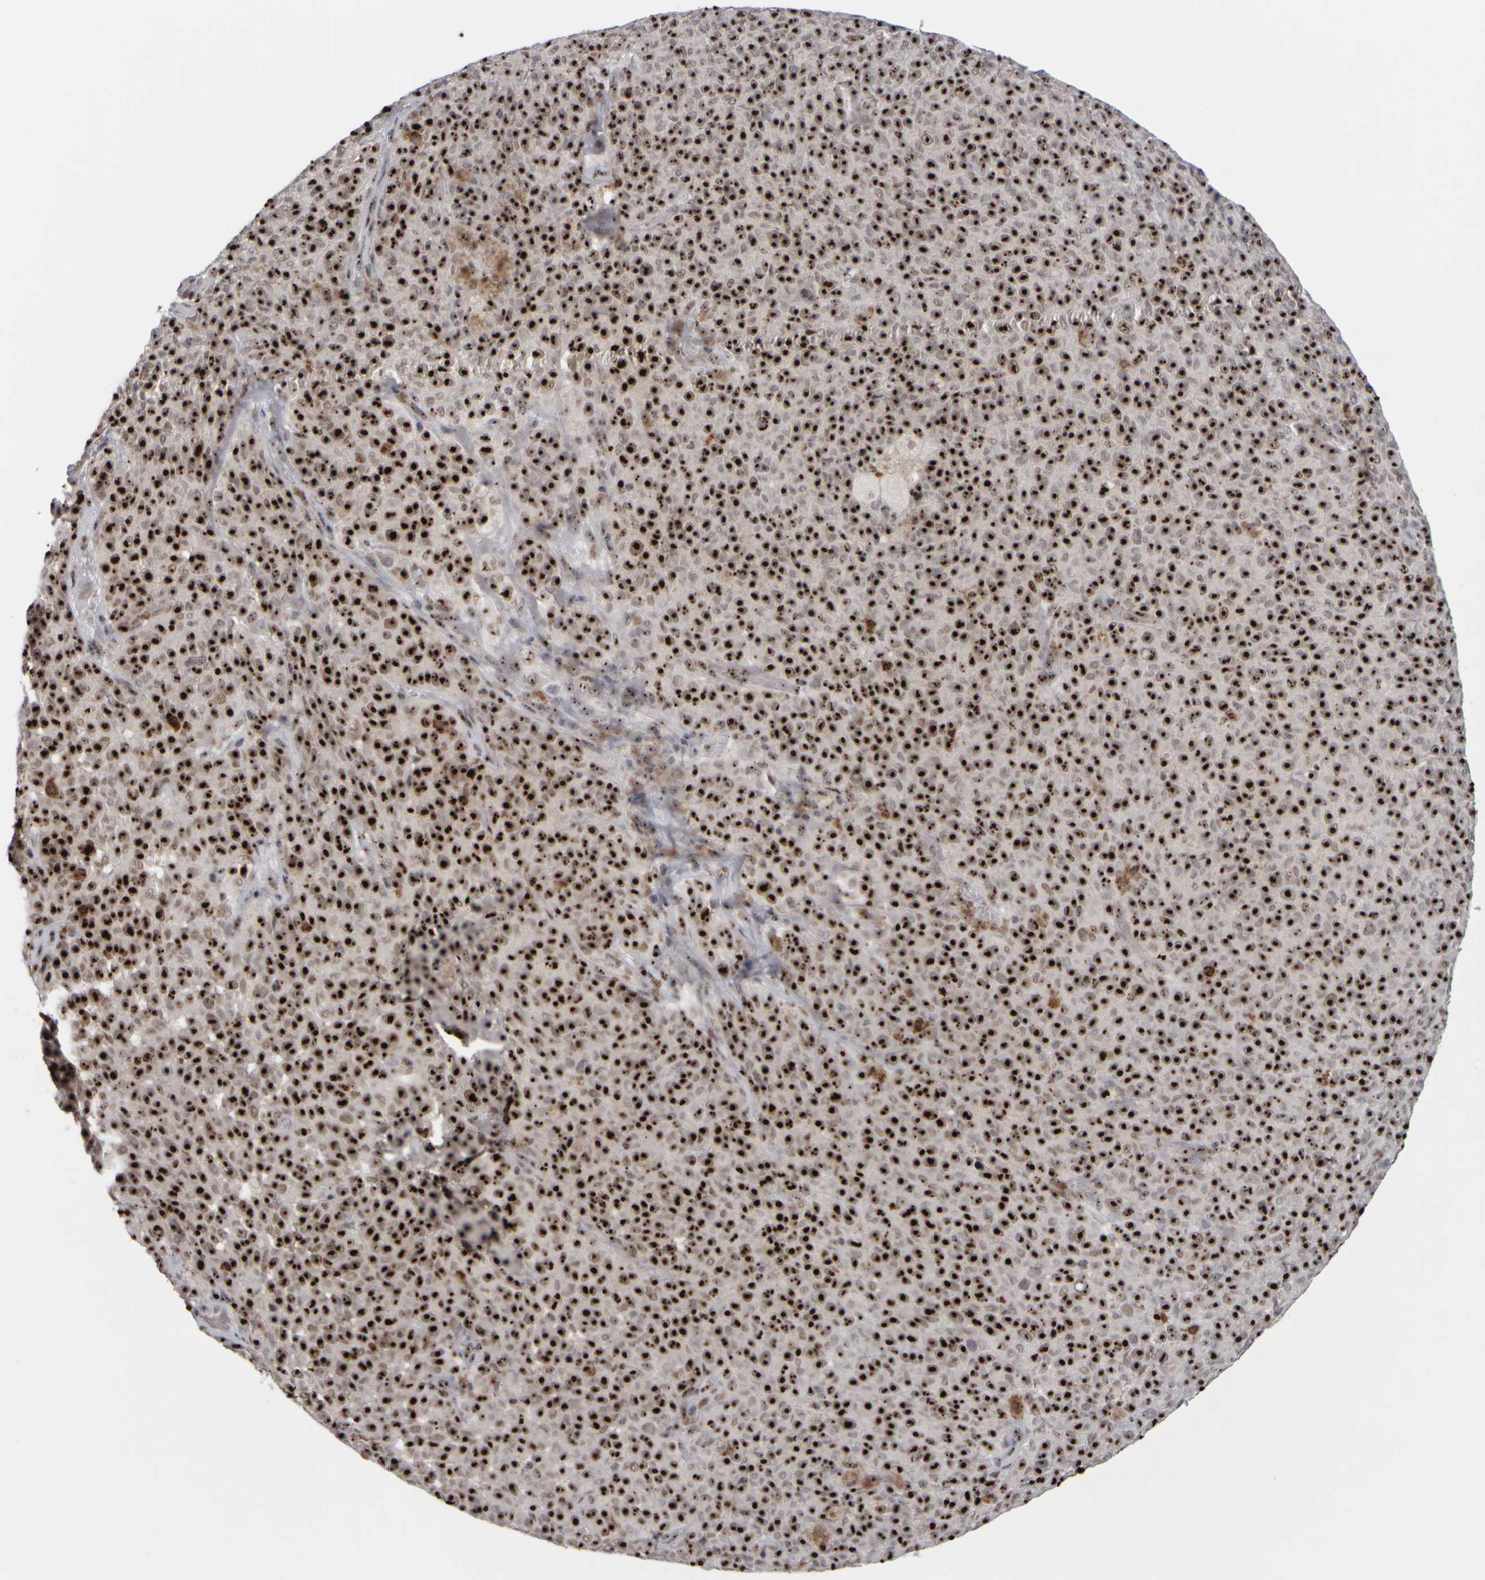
{"staining": {"intensity": "strong", "quantity": ">75%", "location": "nuclear"}, "tissue": "melanoma", "cell_type": "Tumor cells", "image_type": "cancer", "snomed": [{"axis": "morphology", "description": "Malignant melanoma, NOS"}, {"axis": "topography", "description": "Skin"}], "caption": "Malignant melanoma tissue shows strong nuclear expression in about >75% of tumor cells The staining was performed using DAB (3,3'-diaminobenzidine), with brown indicating positive protein expression. Nuclei are stained blue with hematoxylin.", "gene": "SURF6", "patient": {"sex": "female", "age": 82}}